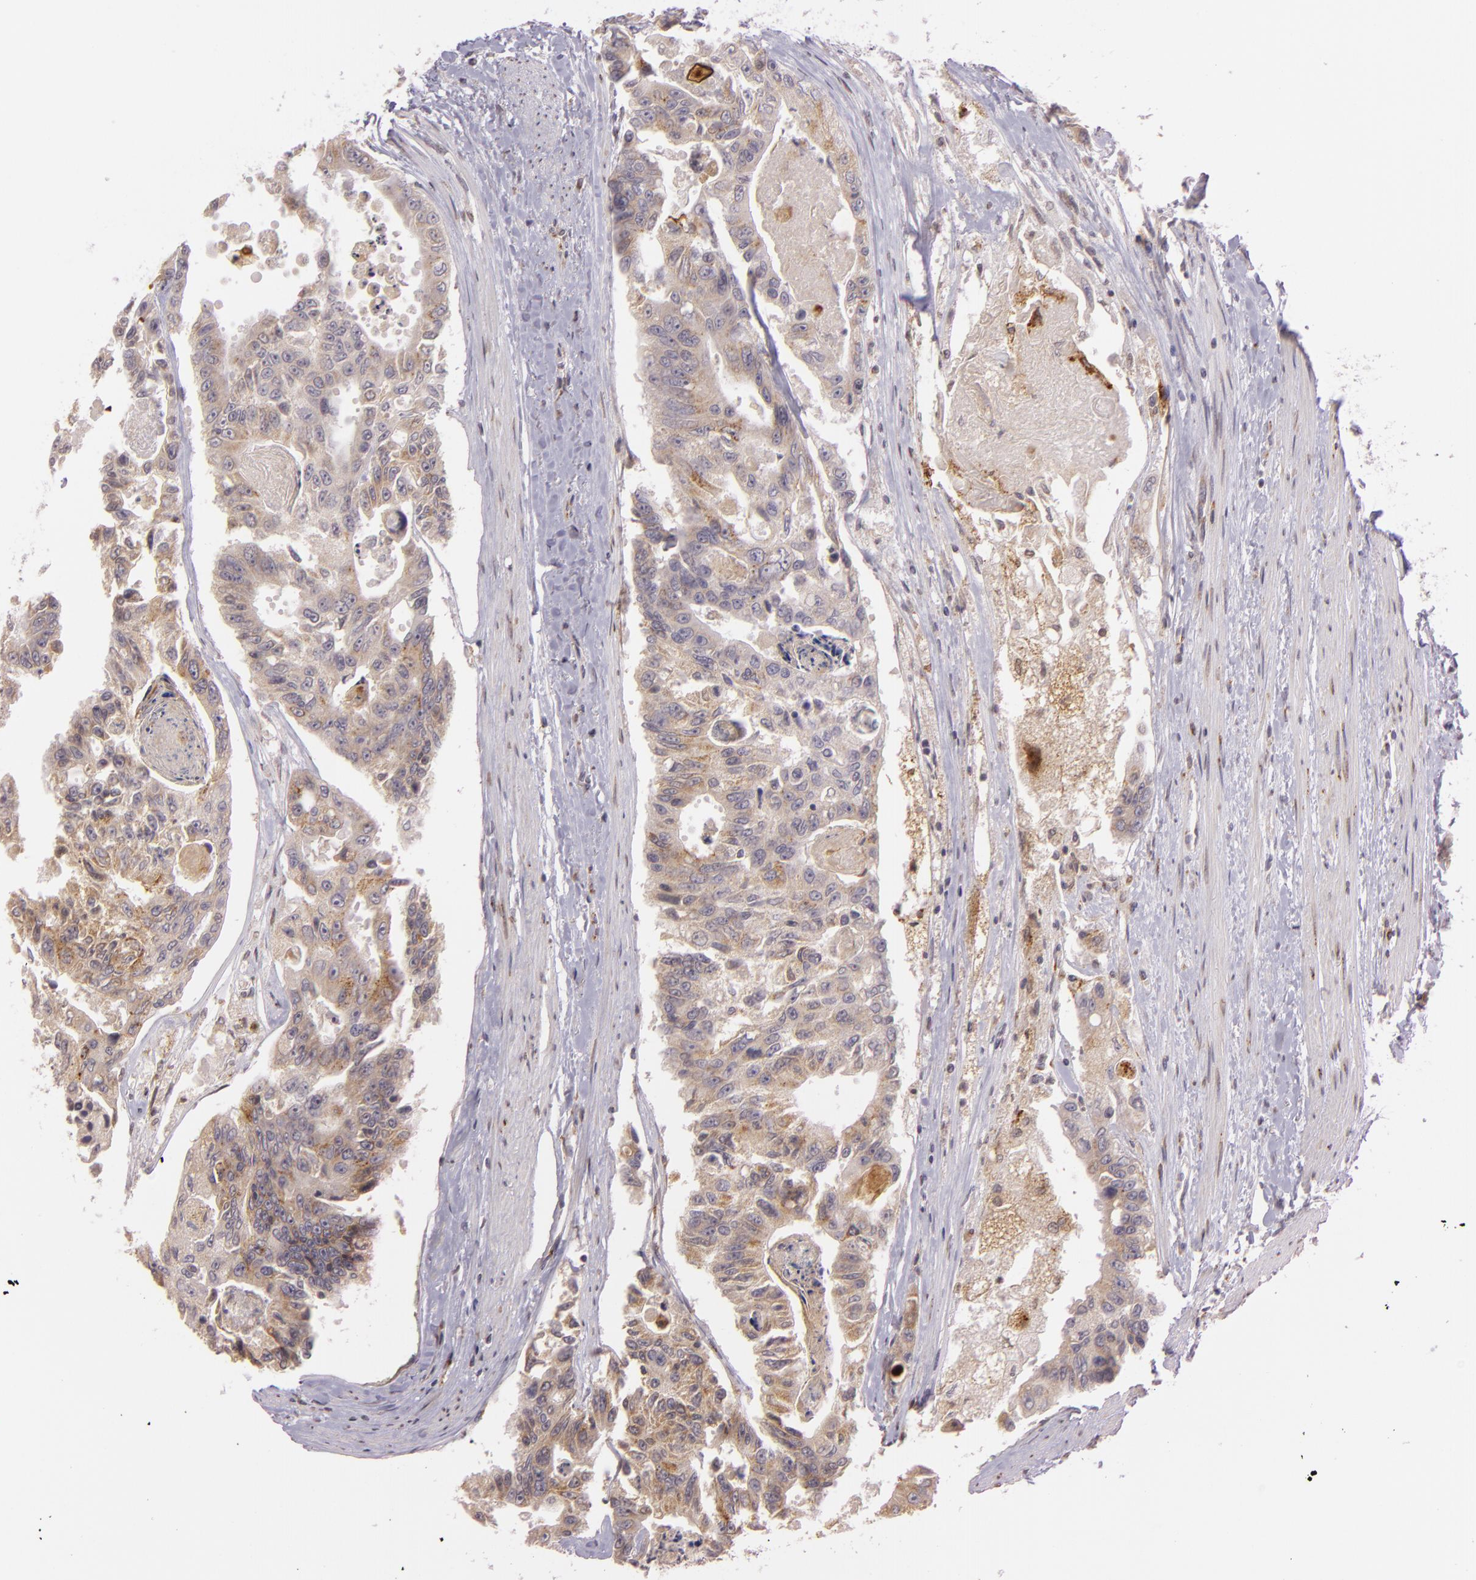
{"staining": {"intensity": "moderate", "quantity": ">75%", "location": "cytoplasmic/membranous"}, "tissue": "colorectal cancer", "cell_type": "Tumor cells", "image_type": "cancer", "snomed": [{"axis": "morphology", "description": "Adenocarcinoma, NOS"}, {"axis": "topography", "description": "Colon"}], "caption": "High-magnification brightfield microscopy of colorectal adenocarcinoma stained with DAB (3,3'-diaminobenzidine) (brown) and counterstained with hematoxylin (blue). tumor cells exhibit moderate cytoplasmic/membranous positivity is present in approximately>75% of cells. The staining was performed using DAB to visualize the protein expression in brown, while the nuclei were stained in blue with hematoxylin (Magnification: 20x).", "gene": "LGMN", "patient": {"sex": "female", "age": 86}}